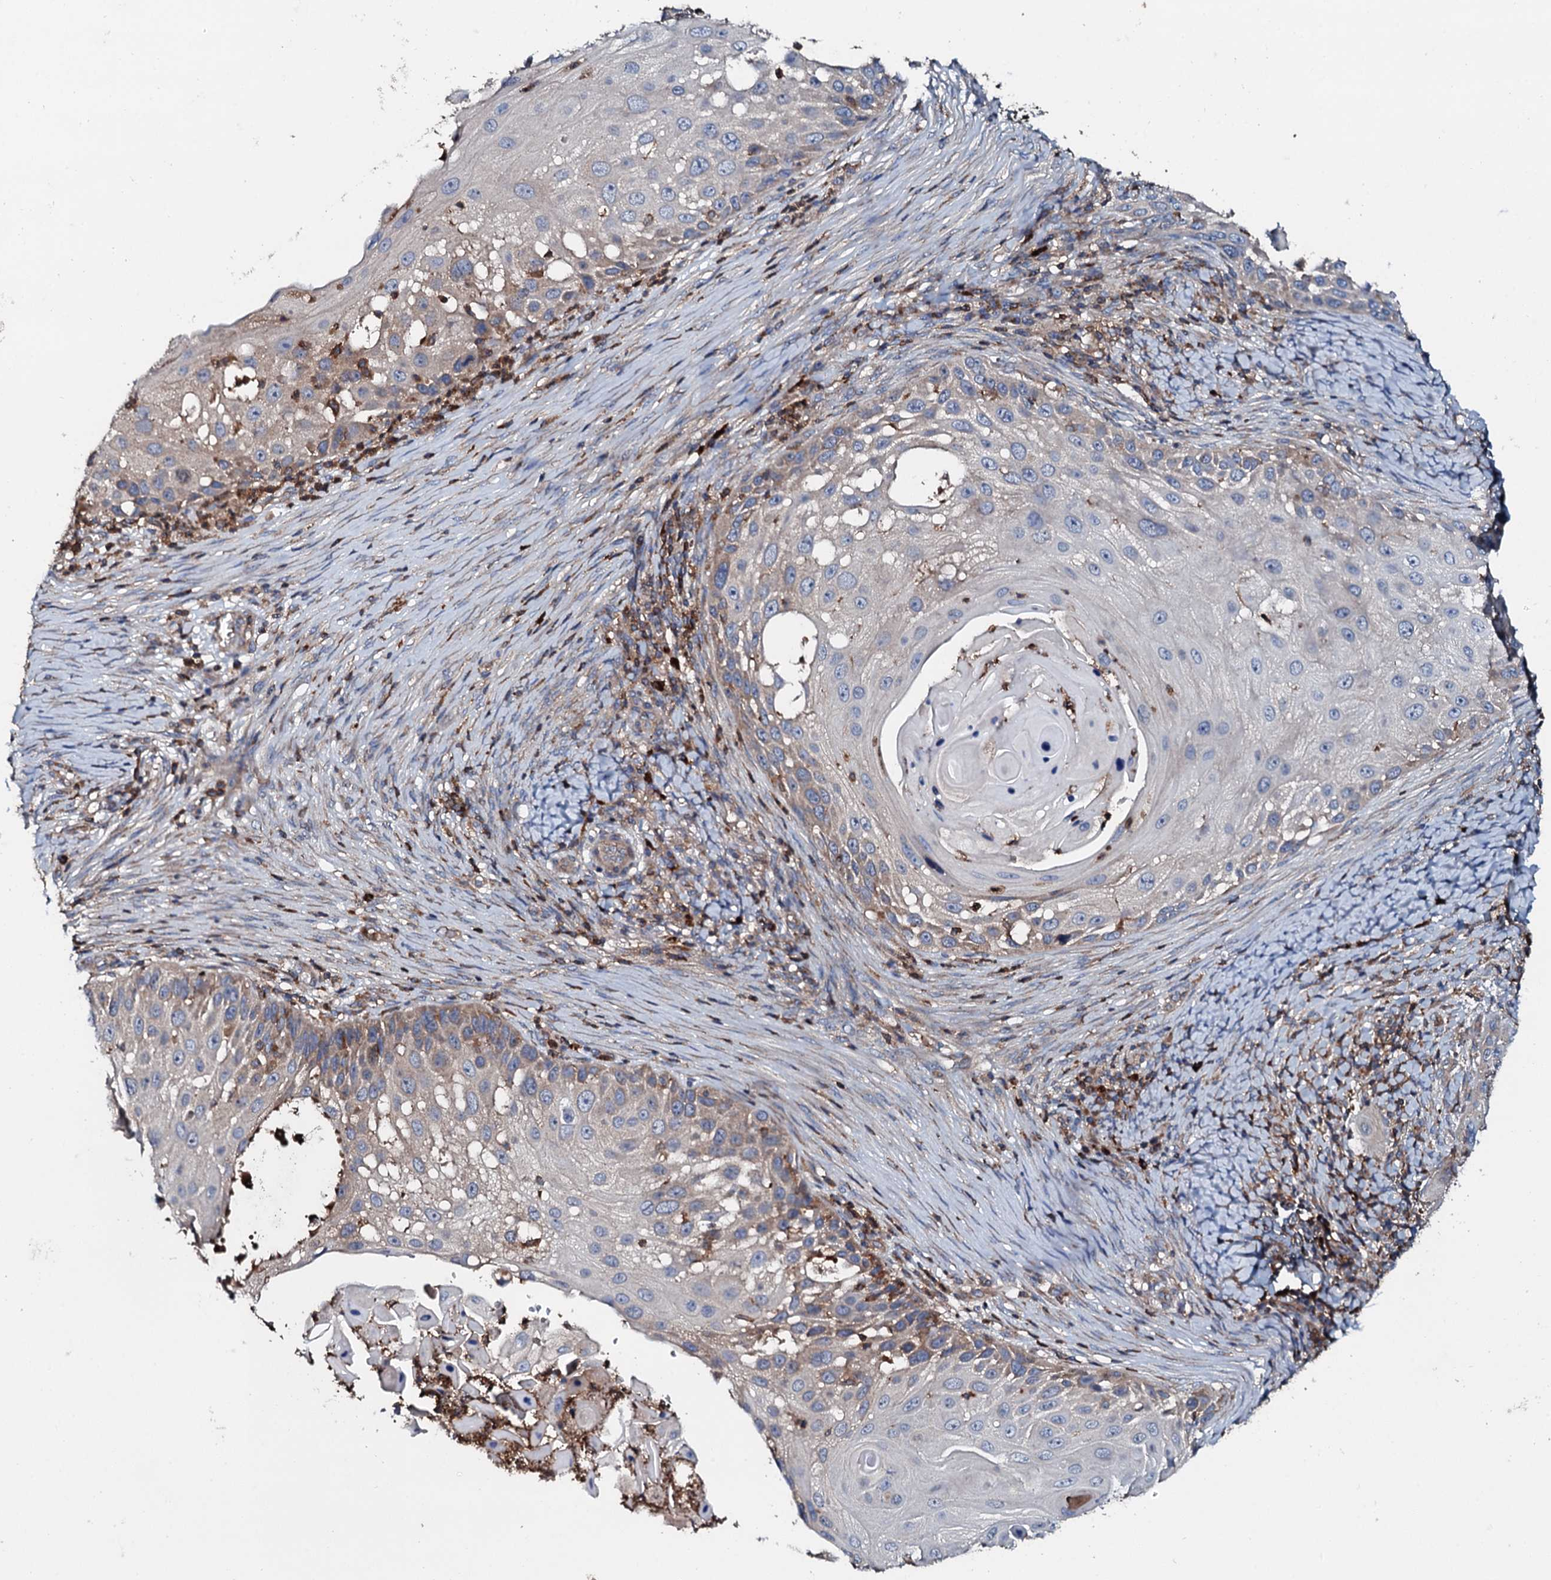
{"staining": {"intensity": "weak", "quantity": "25%-75%", "location": "cytoplasmic/membranous"}, "tissue": "skin cancer", "cell_type": "Tumor cells", "image_type": "cancer", "snomed": [{"axis": "morphology", "description": "Squamous cell carcinoma, NOS"}, {"axis": "topography", "description": "Skin"}], "caption": "Protein staining displays weak cytoplasmic/membranous positivity in approximately 25%-75% of tumor cells in skin squamous cell carcinoma. The protein is shown in brown color, while the nuclei are stained blue.", "gene": "GRK2", "patient": {"sex": "female", "age": 44}}